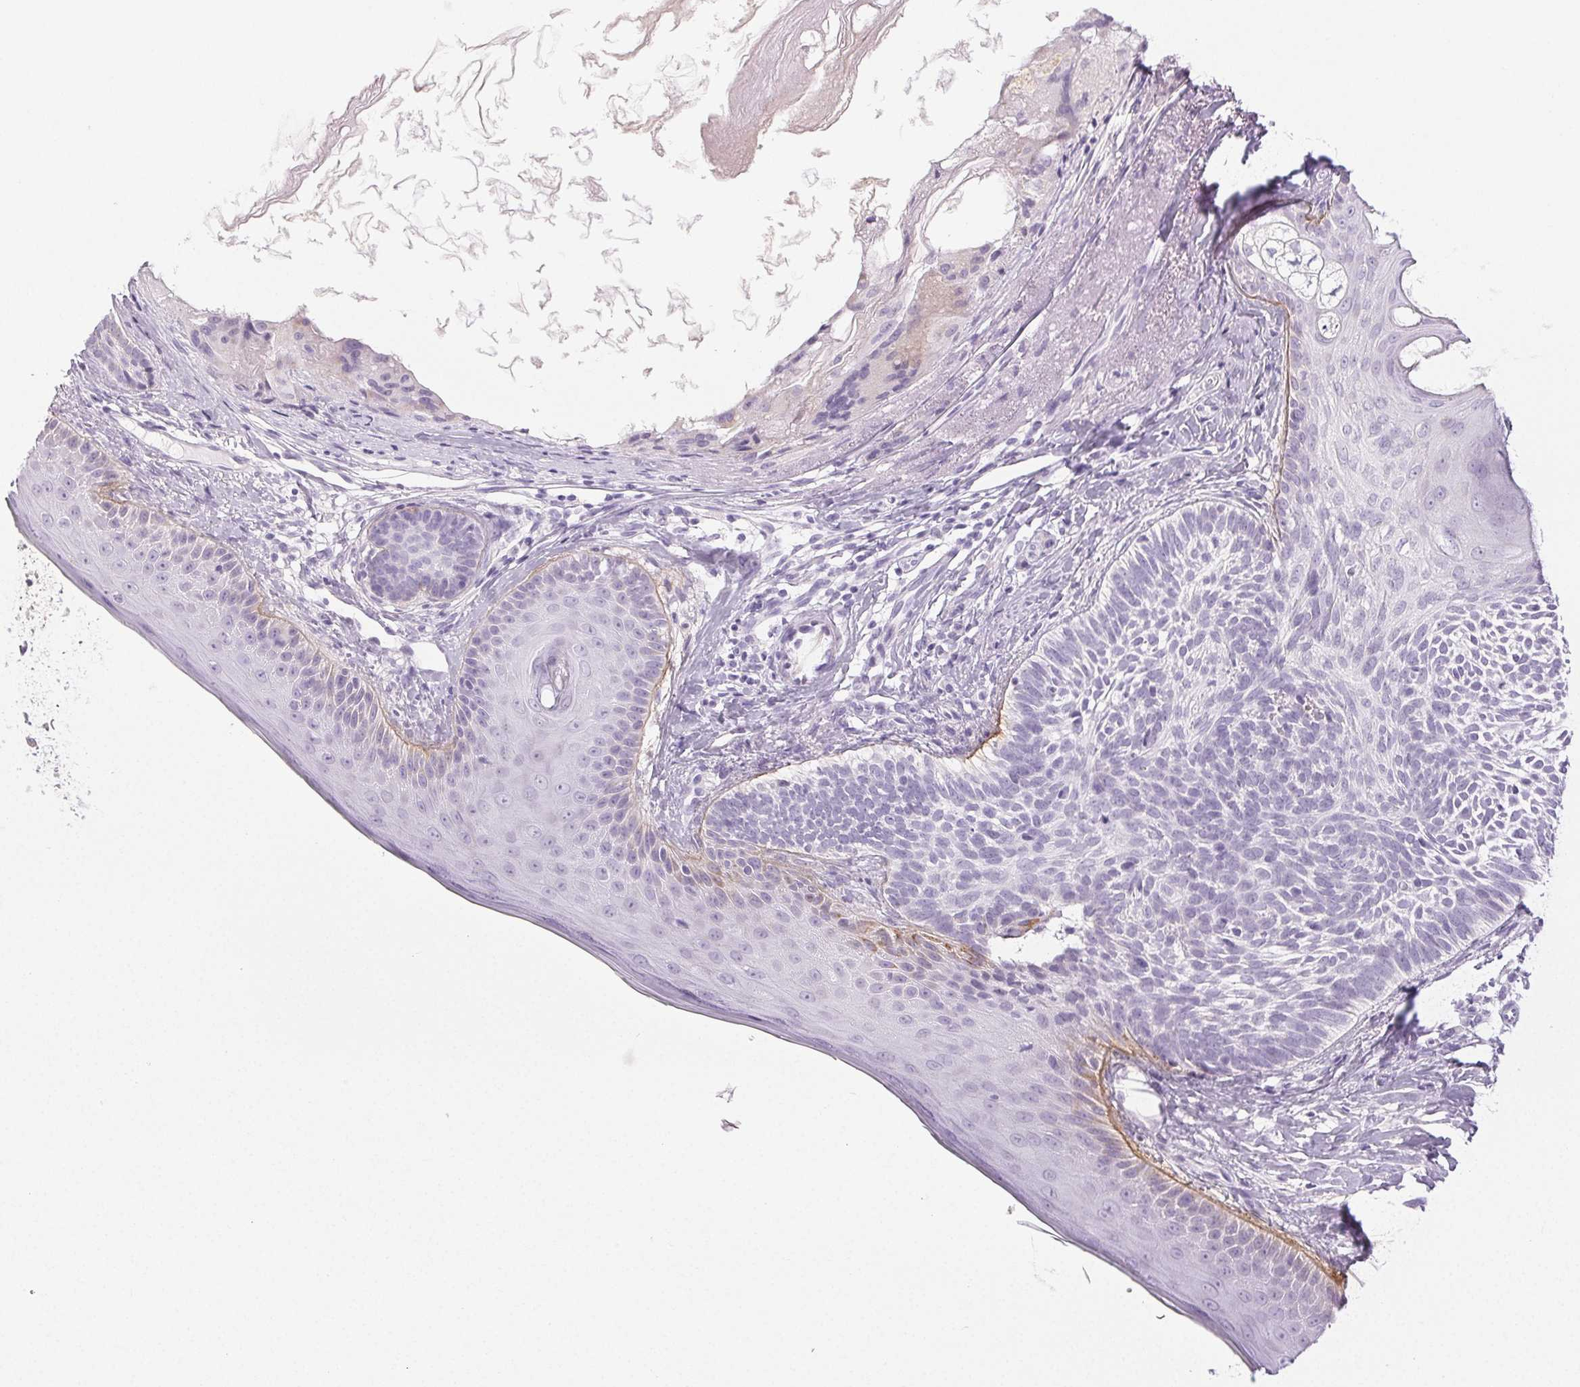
{"staining": {"intensity": "negative", "quantity": "none", "location": "none"}, "tissue": "skin cancer", "cell_type": "Tumor cells", "image_type": "cancer", "snomed": [{"axis": "morphology", "description": "Basal cell carcinoma"}, {"axis": "topography", "description": "Skin"}], "caption": "IHC histopathology image of neoplastic tissue: human skin cancer stained with DAB reveals no significant protein positivity in tumor cells.", "gene": "COL7A1", "patient": {"sex": "female", "age": 74}}